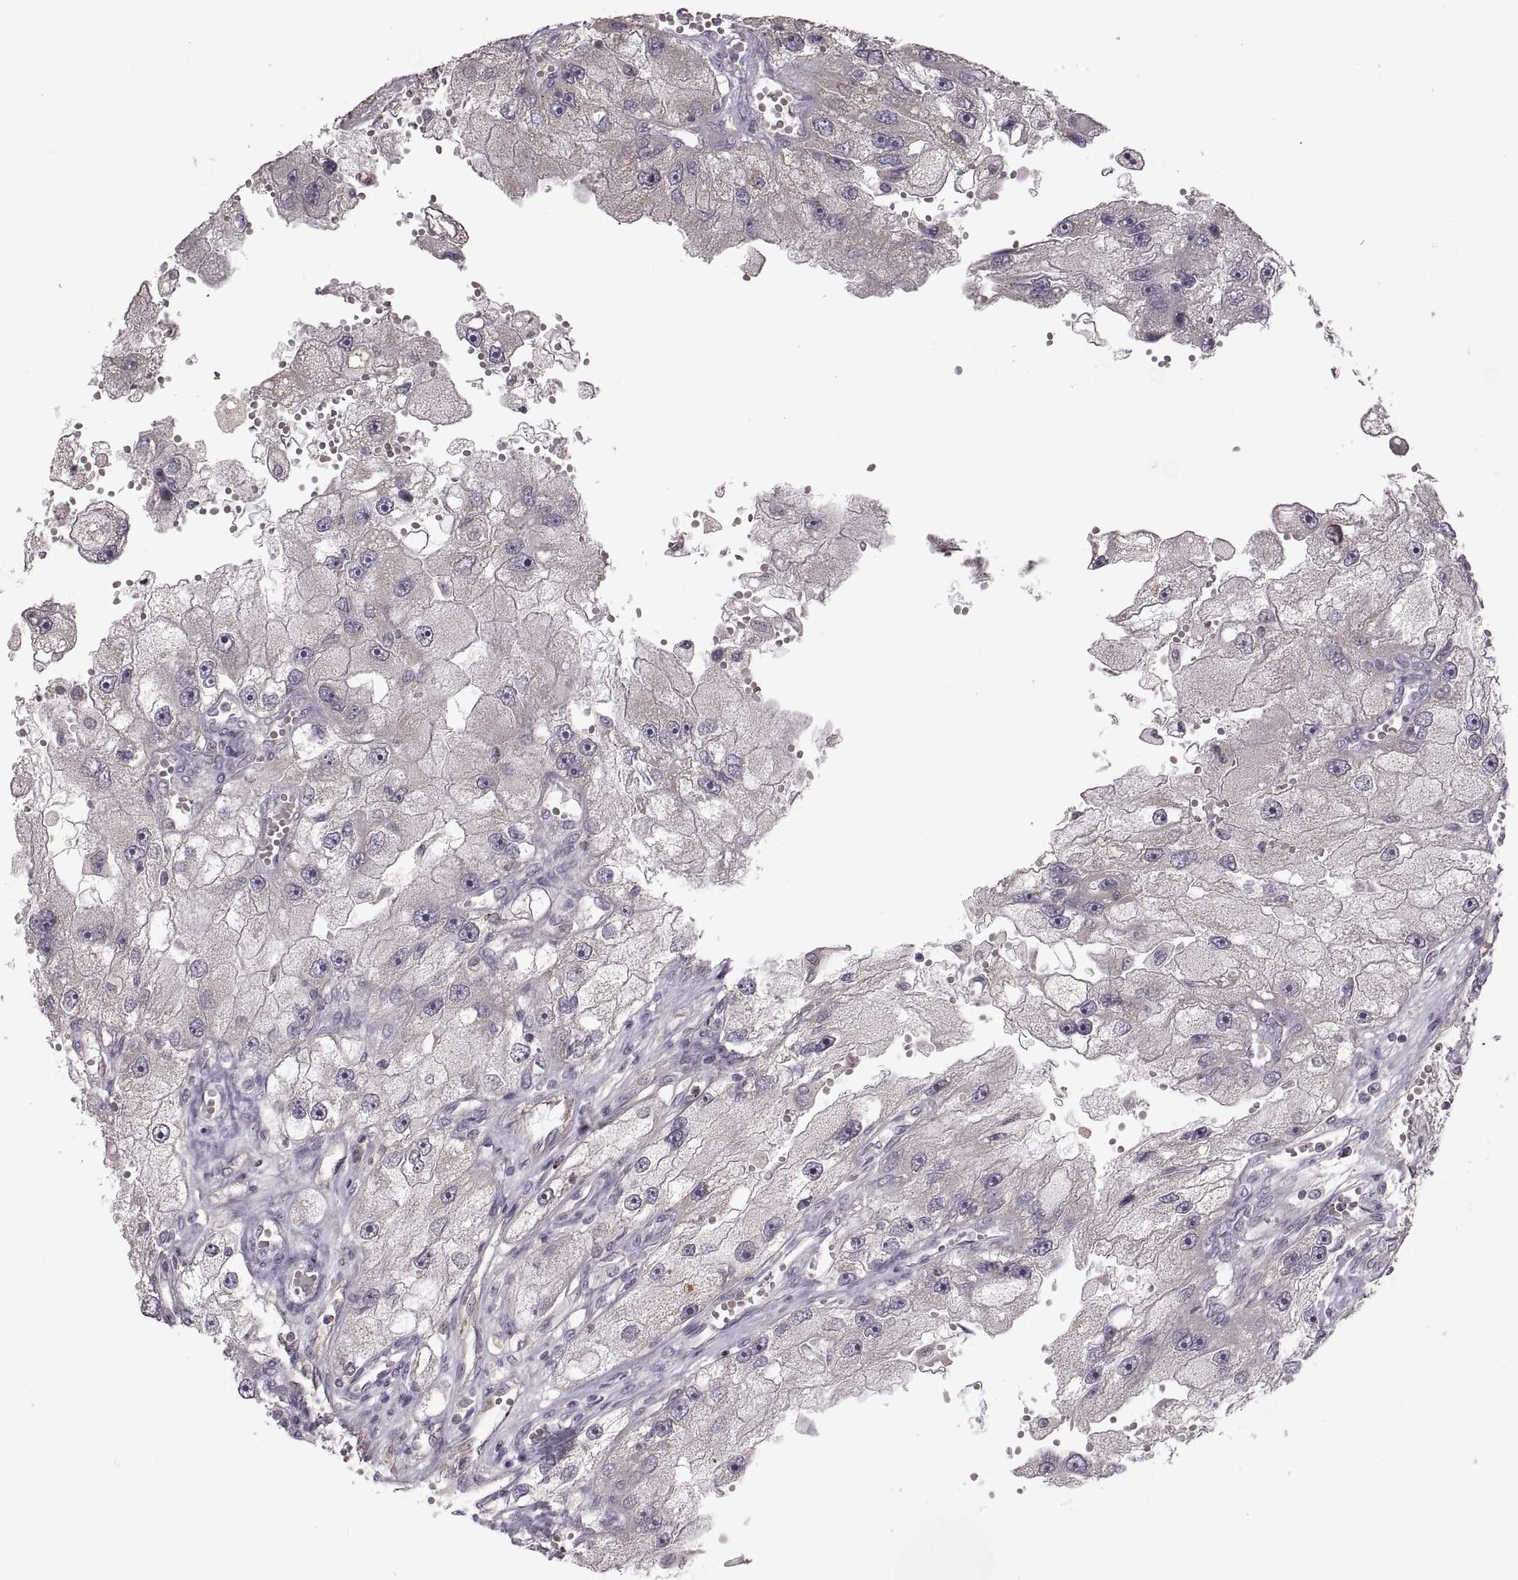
{"staining": {"intensity": "negative", "quantity": "none", "location": "none"}, "tissue": "renal cancer", "cell_type": "Tumor cells", "image_type": "cancer", "snomed": [{"axis": "morphology", "description": "Adenocarcinoma, NOS"}, {"axis": "topography", "description": "Kidney"}], "caption": "Adenocarcinoma (renal) stained for a protein using immunohistochemistry (IHC) reveals no staining tumor cells.", "gene": "PIERCE1", "patient": {"sex": "male", "age": 63}}